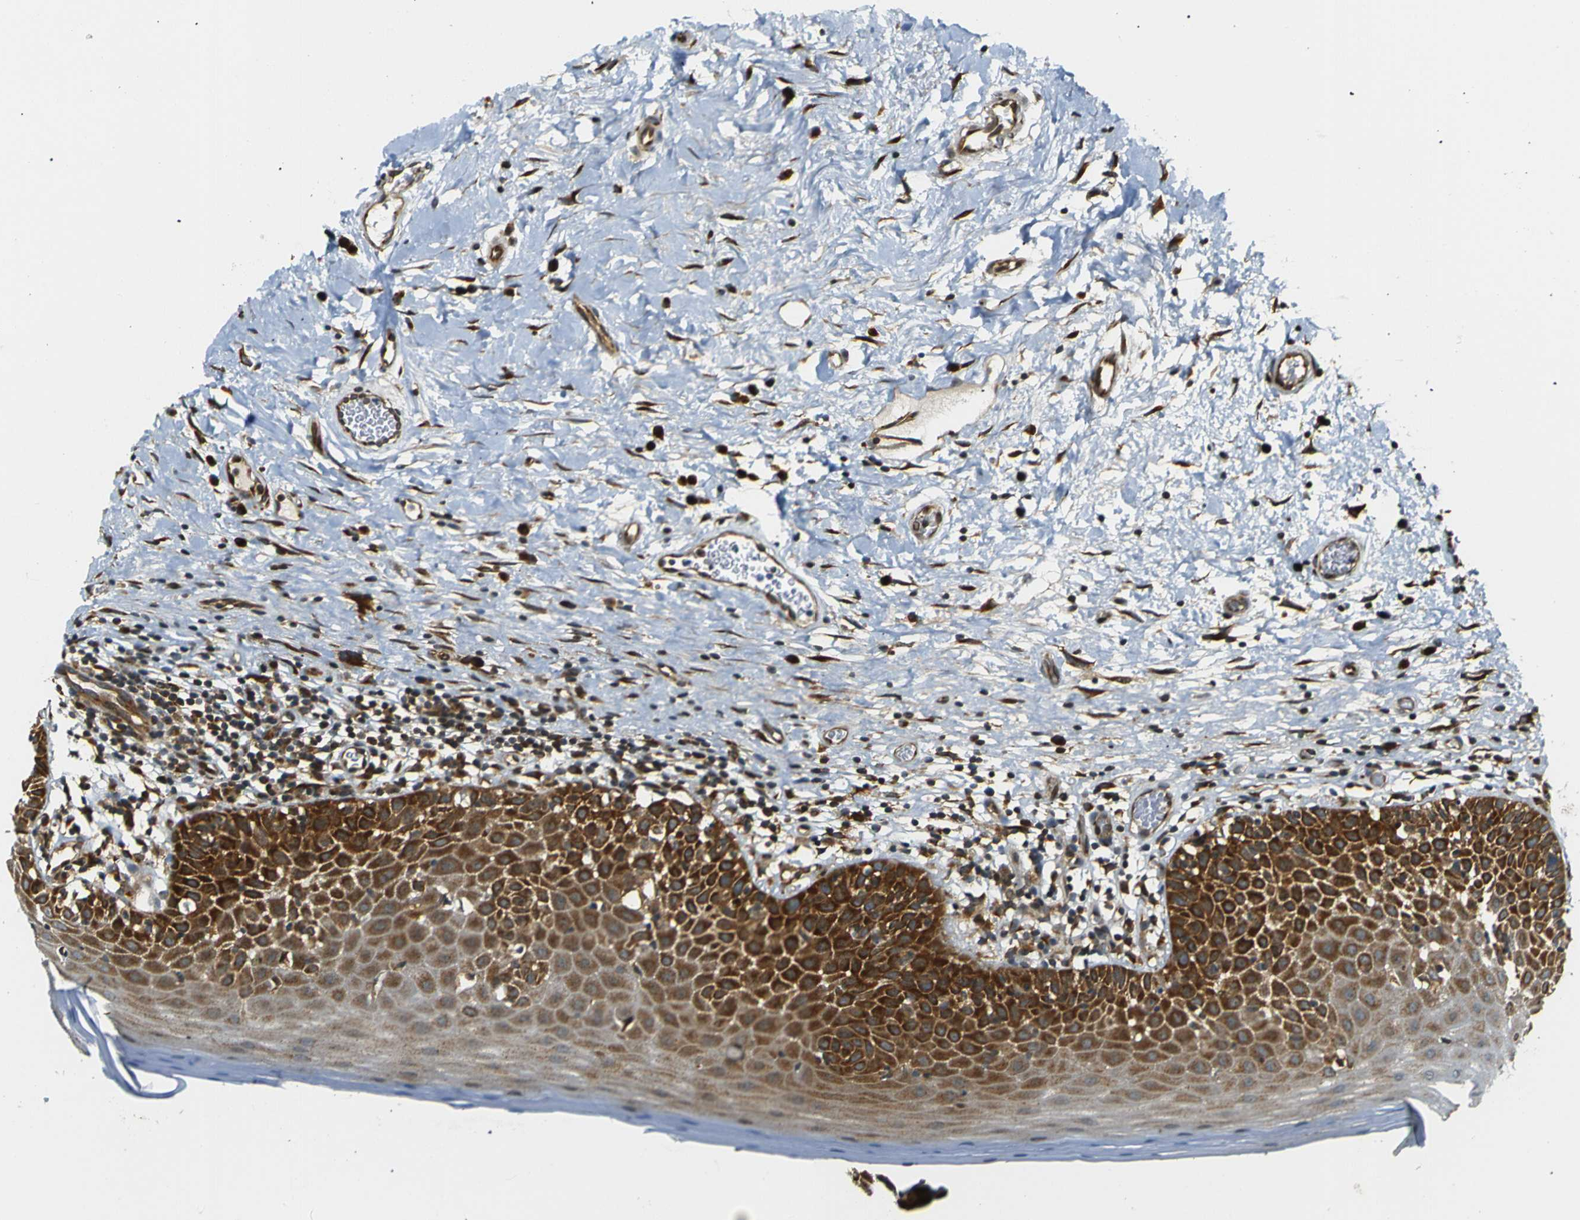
{"staining": {"intensity": "strong", "quantity": ">75%", "location": "cytoplasmic/membranous"}, "tissue": "oral mucosa", "cell_type": "Squamous epithelial cells", "image_type": "normal", "snomed": [{"axis": "morphology", "description": "Normal tissue, NOS"}, {"axis": "topography", "description": "Skeletal muscle"}, {"axis": "topography", "description": "Oral tissue"}], "caption": "This photomicrograph shows normal oral mucosa stained with immunohistochemistry (IHC) to label a protein in brown. The cytoplasmic/membranous of squamous epithelial cells show strong positivity for the protein. Nuclei are counter-stained blue.", "gene": "ABCE1", "patient": {"sex": "male", "age": 58}}